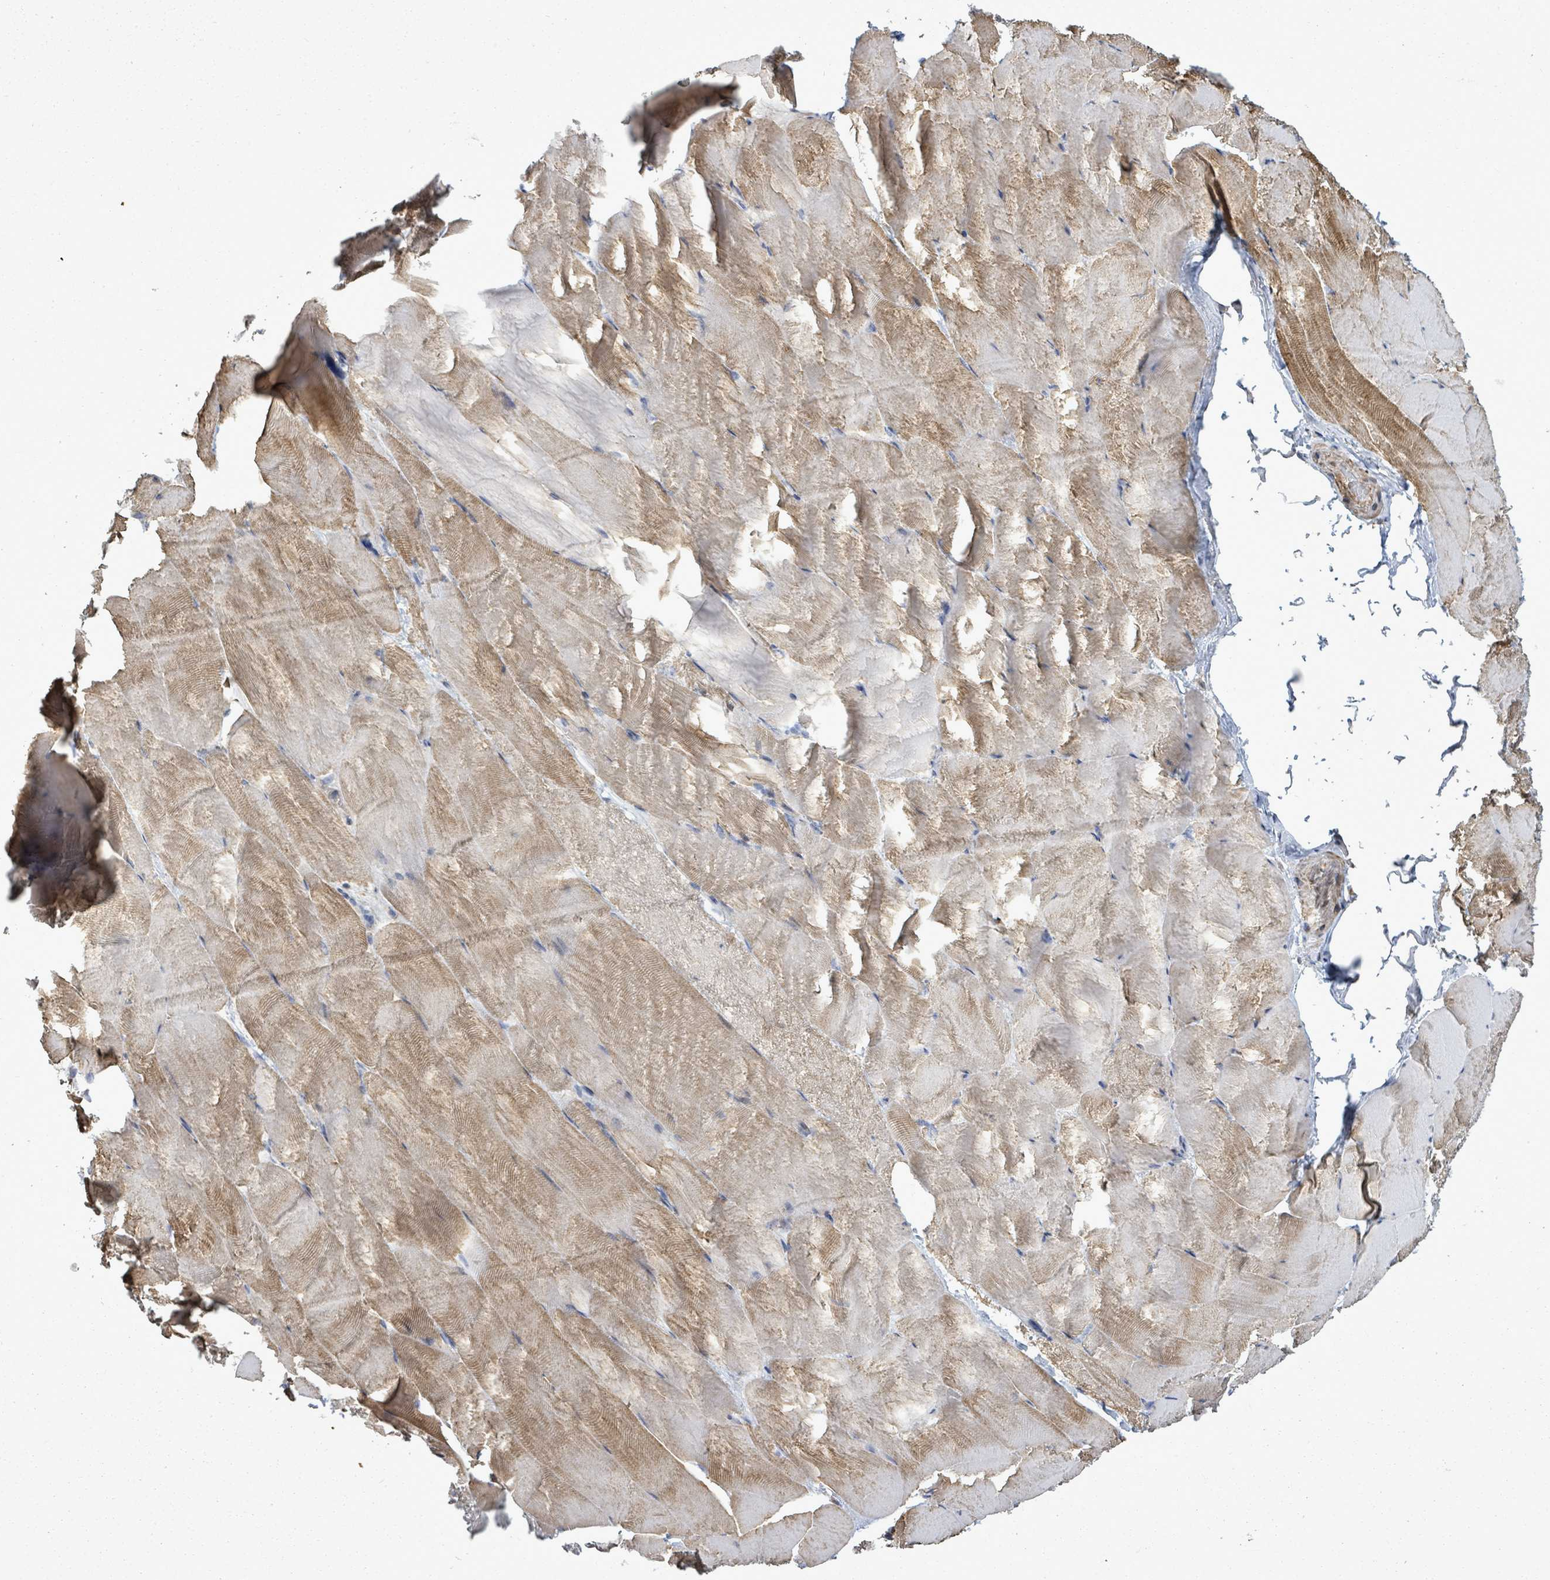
{"staining": {"intensity": "moderate", "quantity": "25%-75%", "location": "cytoplasmic/membranous"}, "tissue": "skeletal muscle", "cell_type": "Myocytes", "image_type": "normal", "snomed": [{"axis": "morphology", "description": "Normal tissue, NOS"}, {"axis": "topography", "description": "Skeletal muscle"}], "caption": "Myocytes show moderate cytoplasmic/membranous positivity in about 25%-75% of cells in unremarkable skeletal muscle.", "gene": "PAPSS1", "patient": {"sex": "female", "age": 64}}